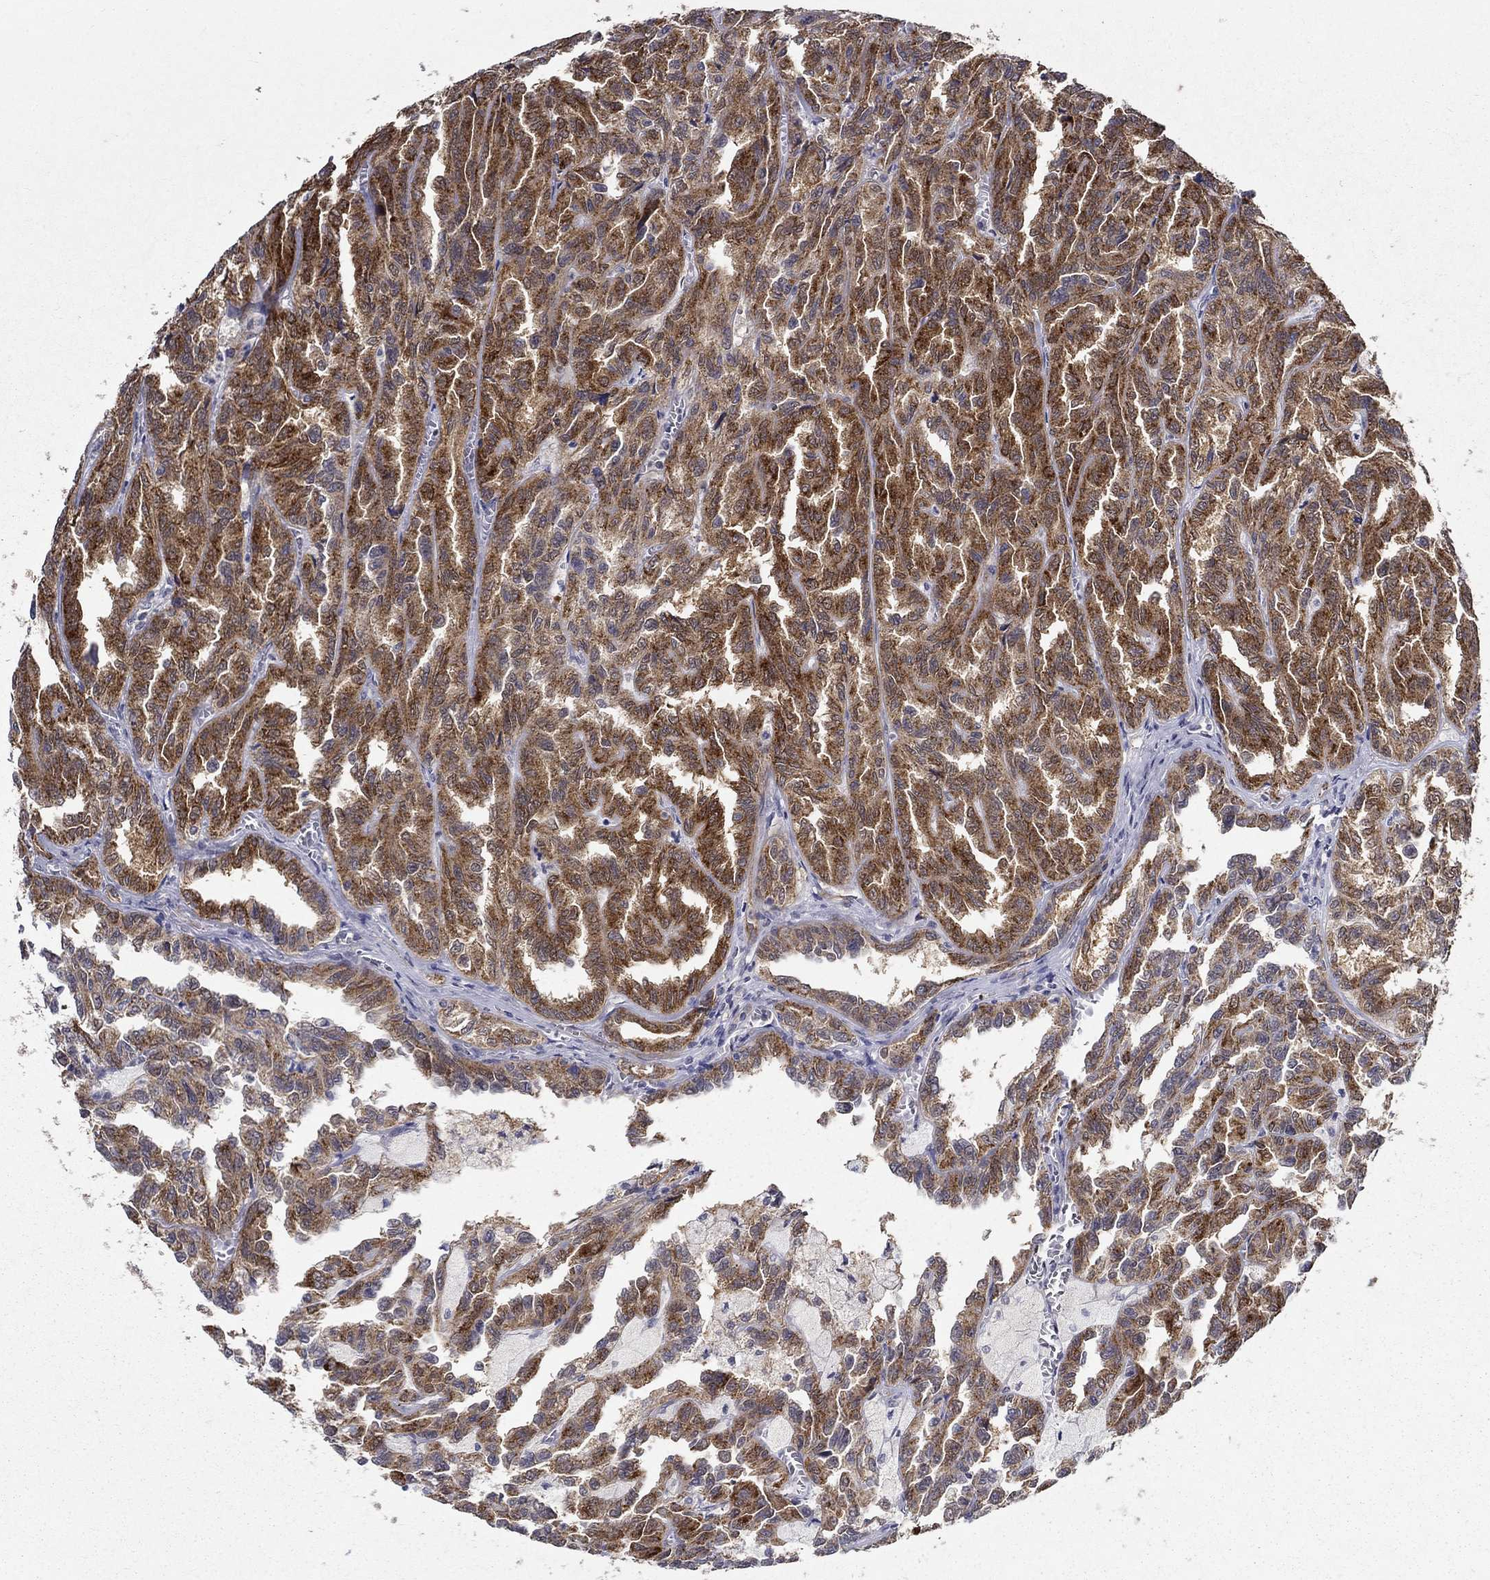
{"staining": {"intensity": "strong", "quantity": ">75%", "location": "cytoplasmic/membranous"}, "tissue": "renal cancer", "cell_type": "Tumor cells", "image_type": "cancer", "snomed": [{"axis": "morphology", "description": "Adenocarcinoma, NOS"}, {"axis": "topography", "description": "Kidney"}], "caption": "Human adenocarcinoma (renal) stained for a protein (brown) demonstrates strong cytoplasmic/membranous positive expression in about >75% of tumor cells.", "gene": "LACTB2", "patient": {"sex": "male", "age": 79}}